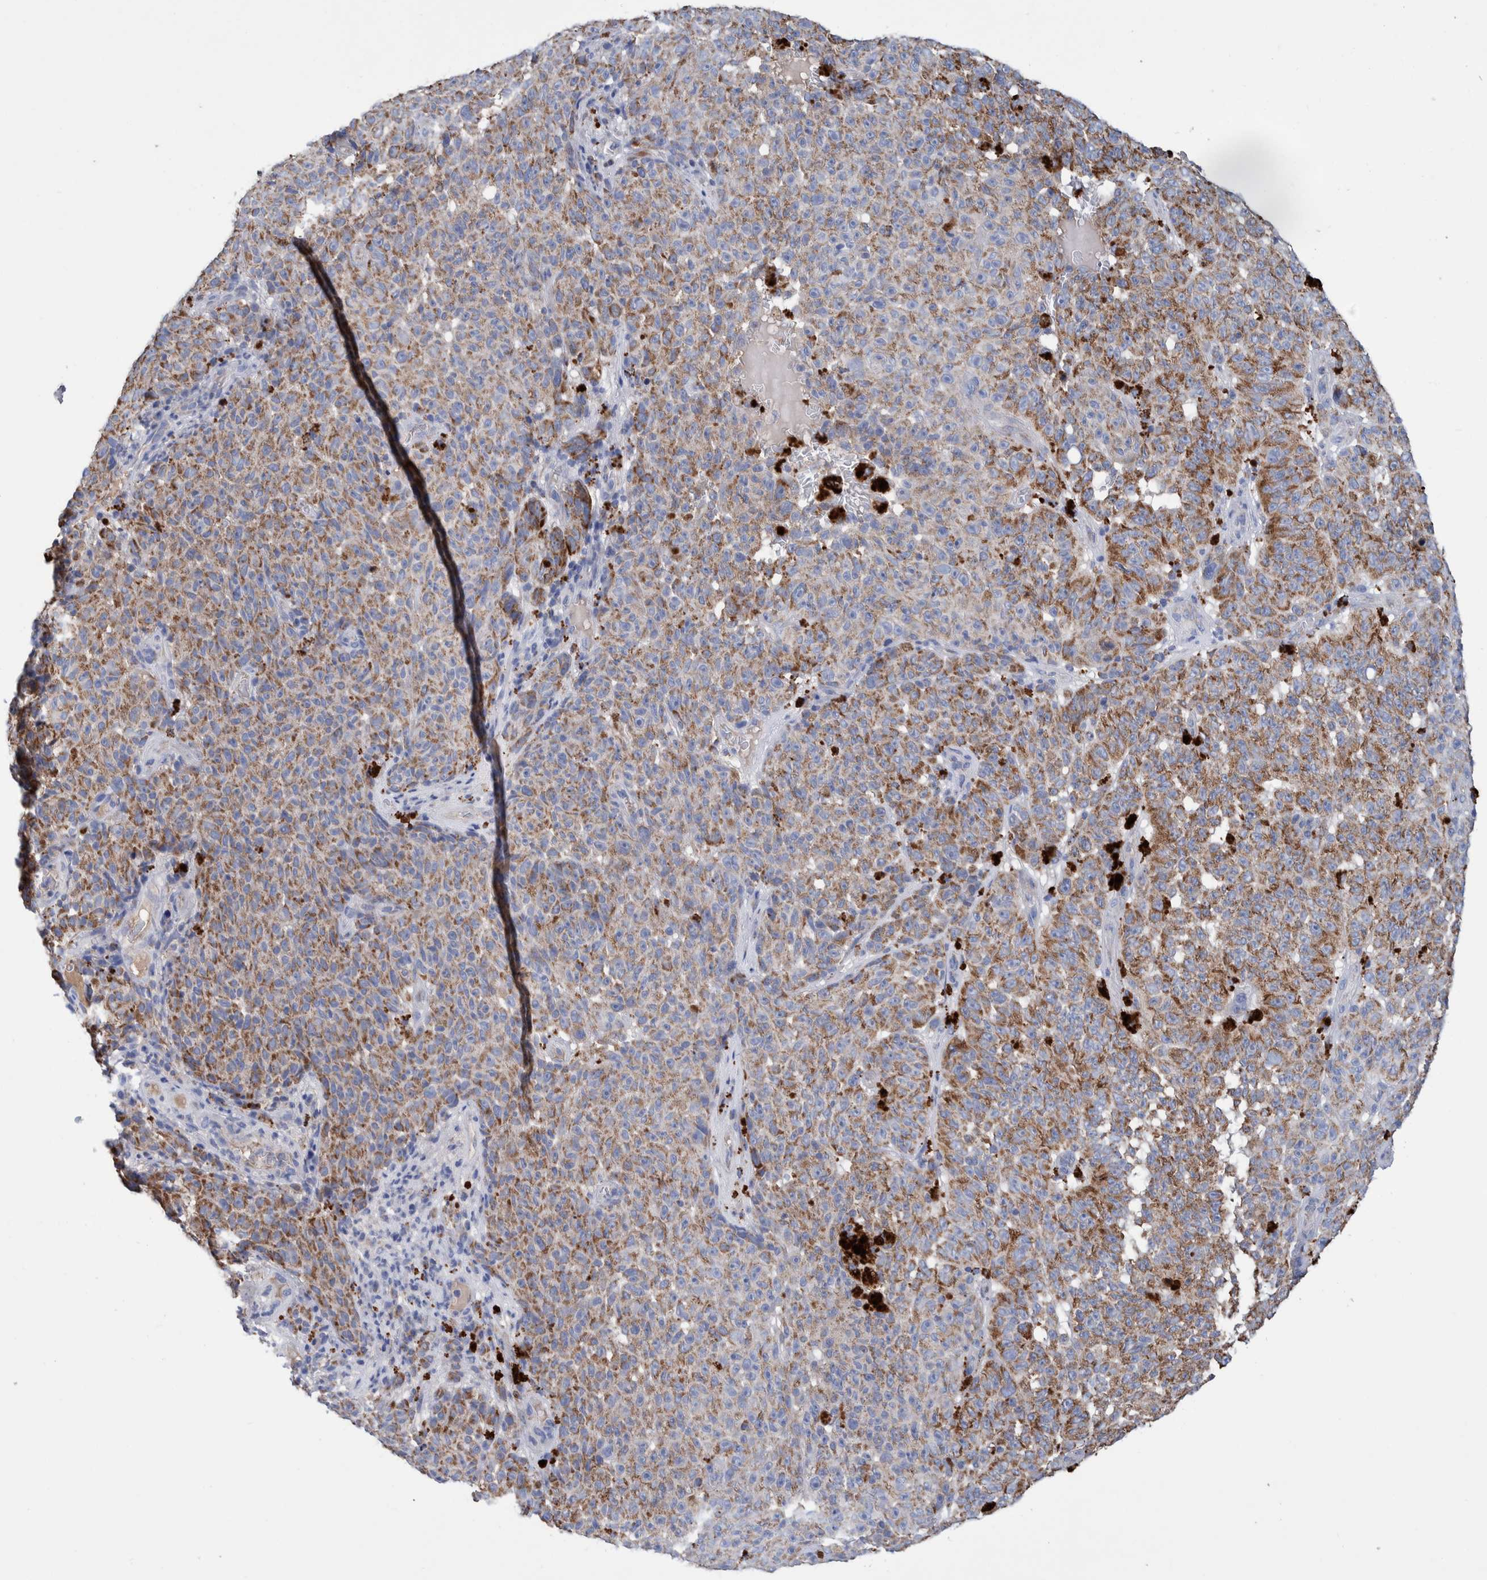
{"staining": {"intensity": "moderate", "quantity": ">75%", "location": "cytoplasmic/membranous"}, "tissue": "melanoma", "cell_type": "Tumor cells", "image_type": "cancer", "snomed": [{"axis": "morphology", "description": "Malignant melanoma, NOS"}, {"axis": "topography", "description": "Skin"}], "caption": "This is an image of IHC staining of malignant melanoma, which shows moderate expression in the cytoplasmic/membranous of tumor cells.", "gene": "DECR1", "patient": {"sex": "female", "age": 82}}